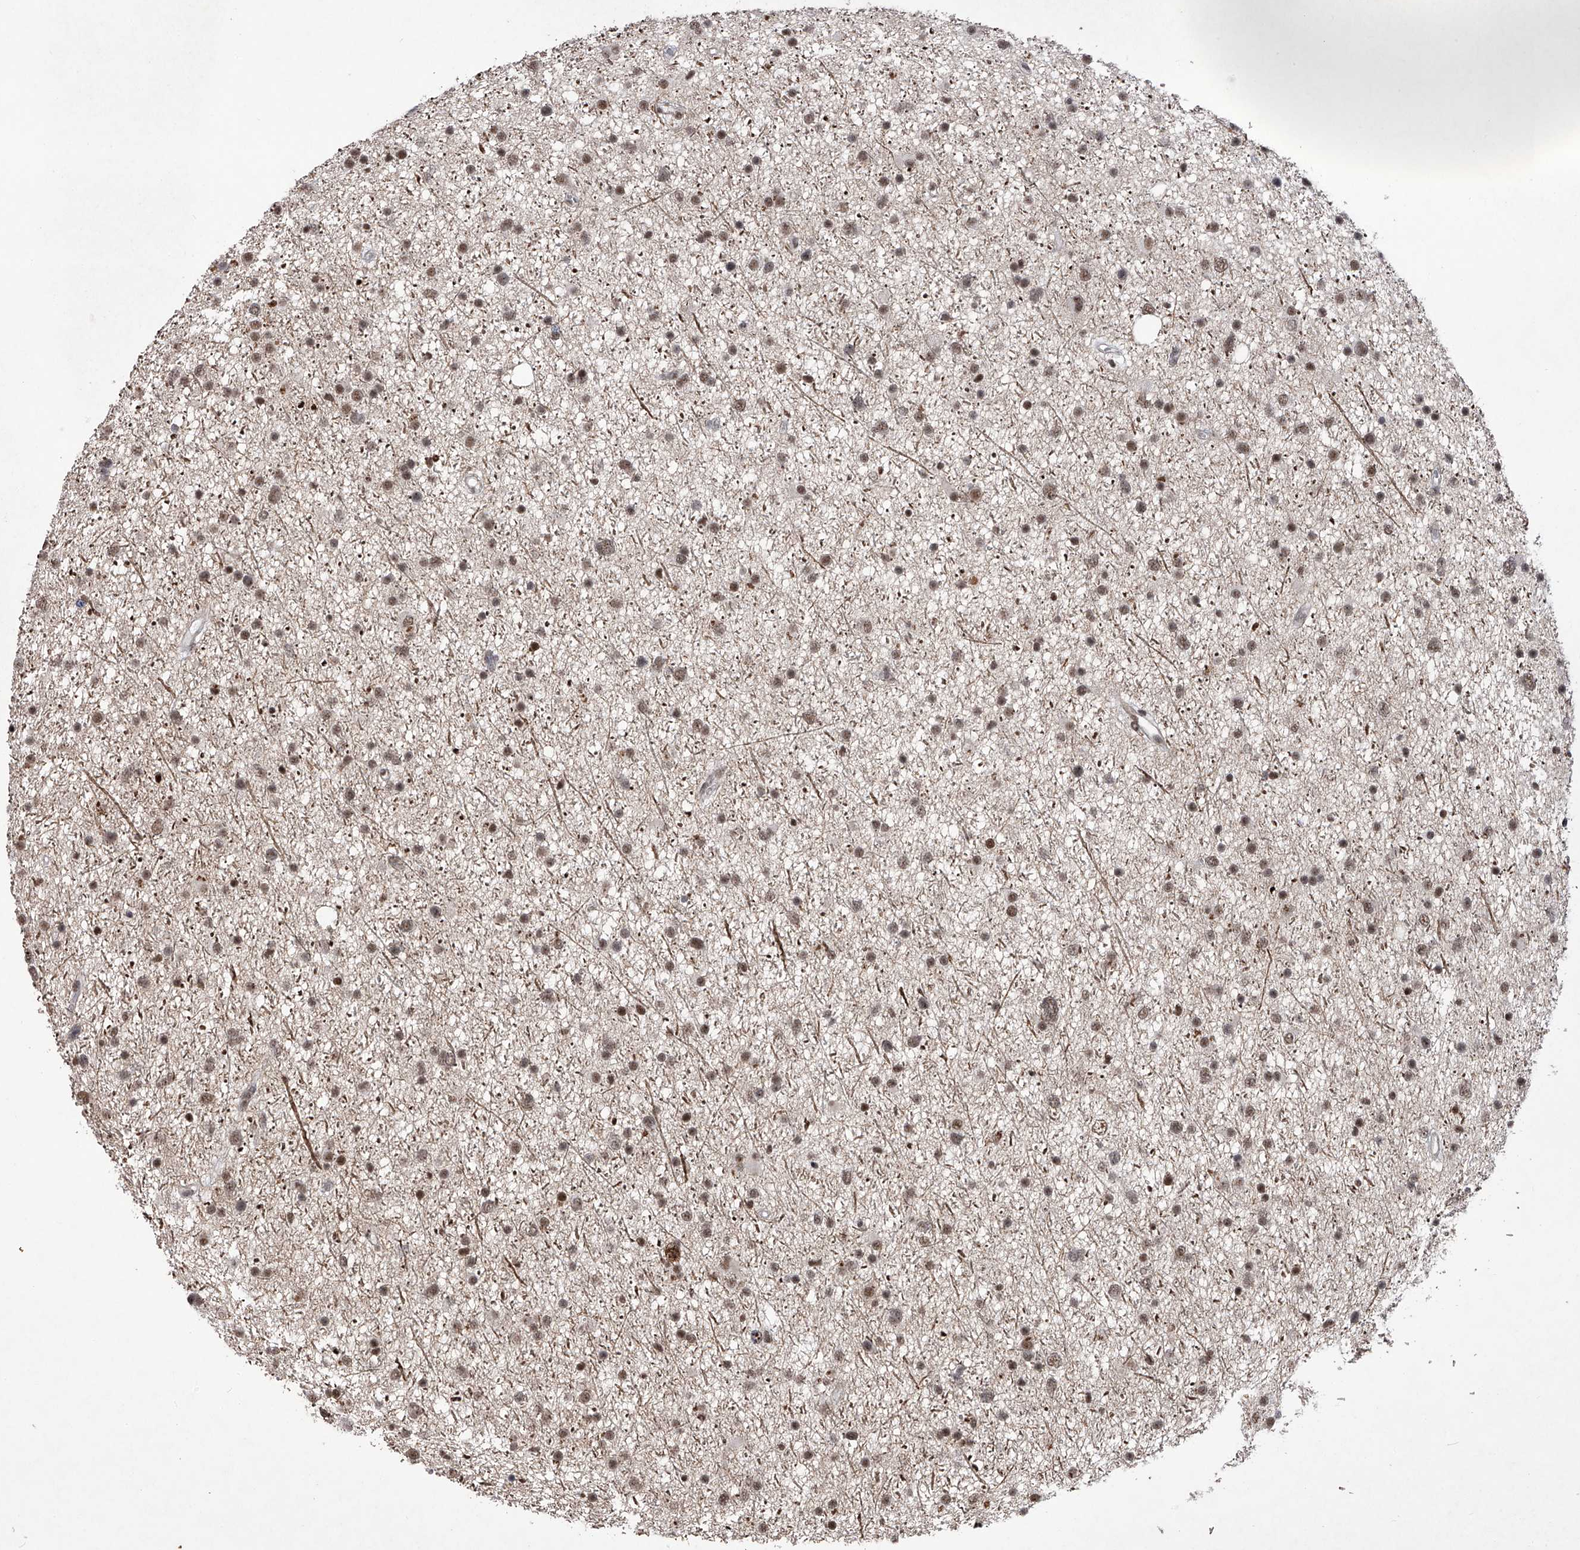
{"staining": {"intensity": "moderate", "quantity": ">75%", "location": "nuclear"}, "tissue": "glioma", "cell_type": "Tumor cells", "image_type": "cancer", "snomed": [{"axis": "morphology", "description": "Glioma, malignant, Low grade"}, {"axis": "topography", "description": "Cerebral cortex"}], "caption": "Immunohistochemistry of human malignant low-grade glioma exhibits medium levels of moderate nuclear staining in about >75% of tumor cells.", "gene": "NFATC4", "patient": {"sex": "female", "age": 39}}